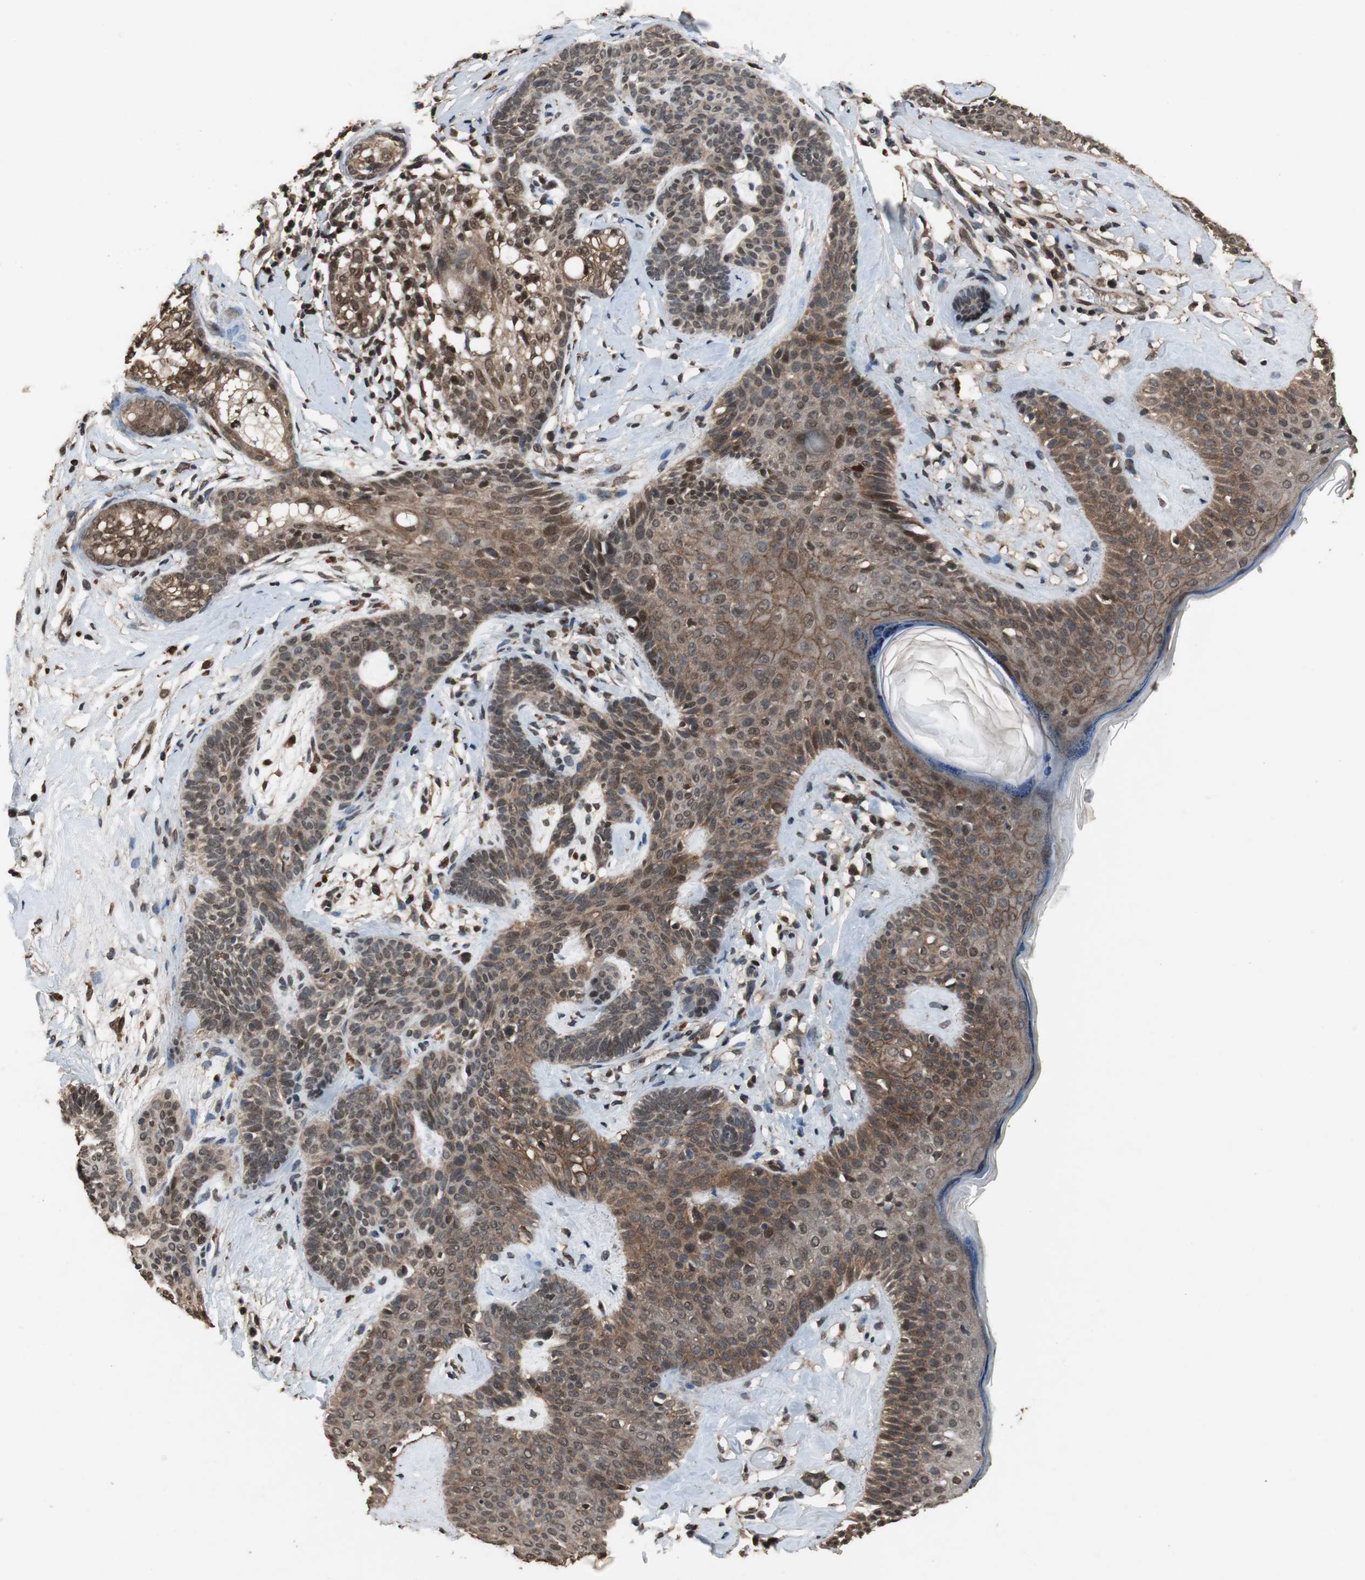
{"staining": {"intensity": "moderate", "quantity": ">75%", "location": "cytoplasmic/membranous,nuclear"}, "tissue": "skin cancer", "cell_type": "Tumor cells", "image_type": "cancer", "snomed": [{"axis": "morphology", "description": "Developmental malformation"}, {"axis": "morphology", "description": "Basal cell carcinoma"}, {"axis": "topography", "description": "Skin"}], "caption": "The immunohistochemical stain labels moderate cytoplasmic/membranous and nuclear staining in tumor cells of skin basal cell carcinoma tissue. The protein of interest is shown in brown color, while the nuclei are stained blue.", "gene": "ZNF18", "patient": {"sex": "female", "age": 62}}